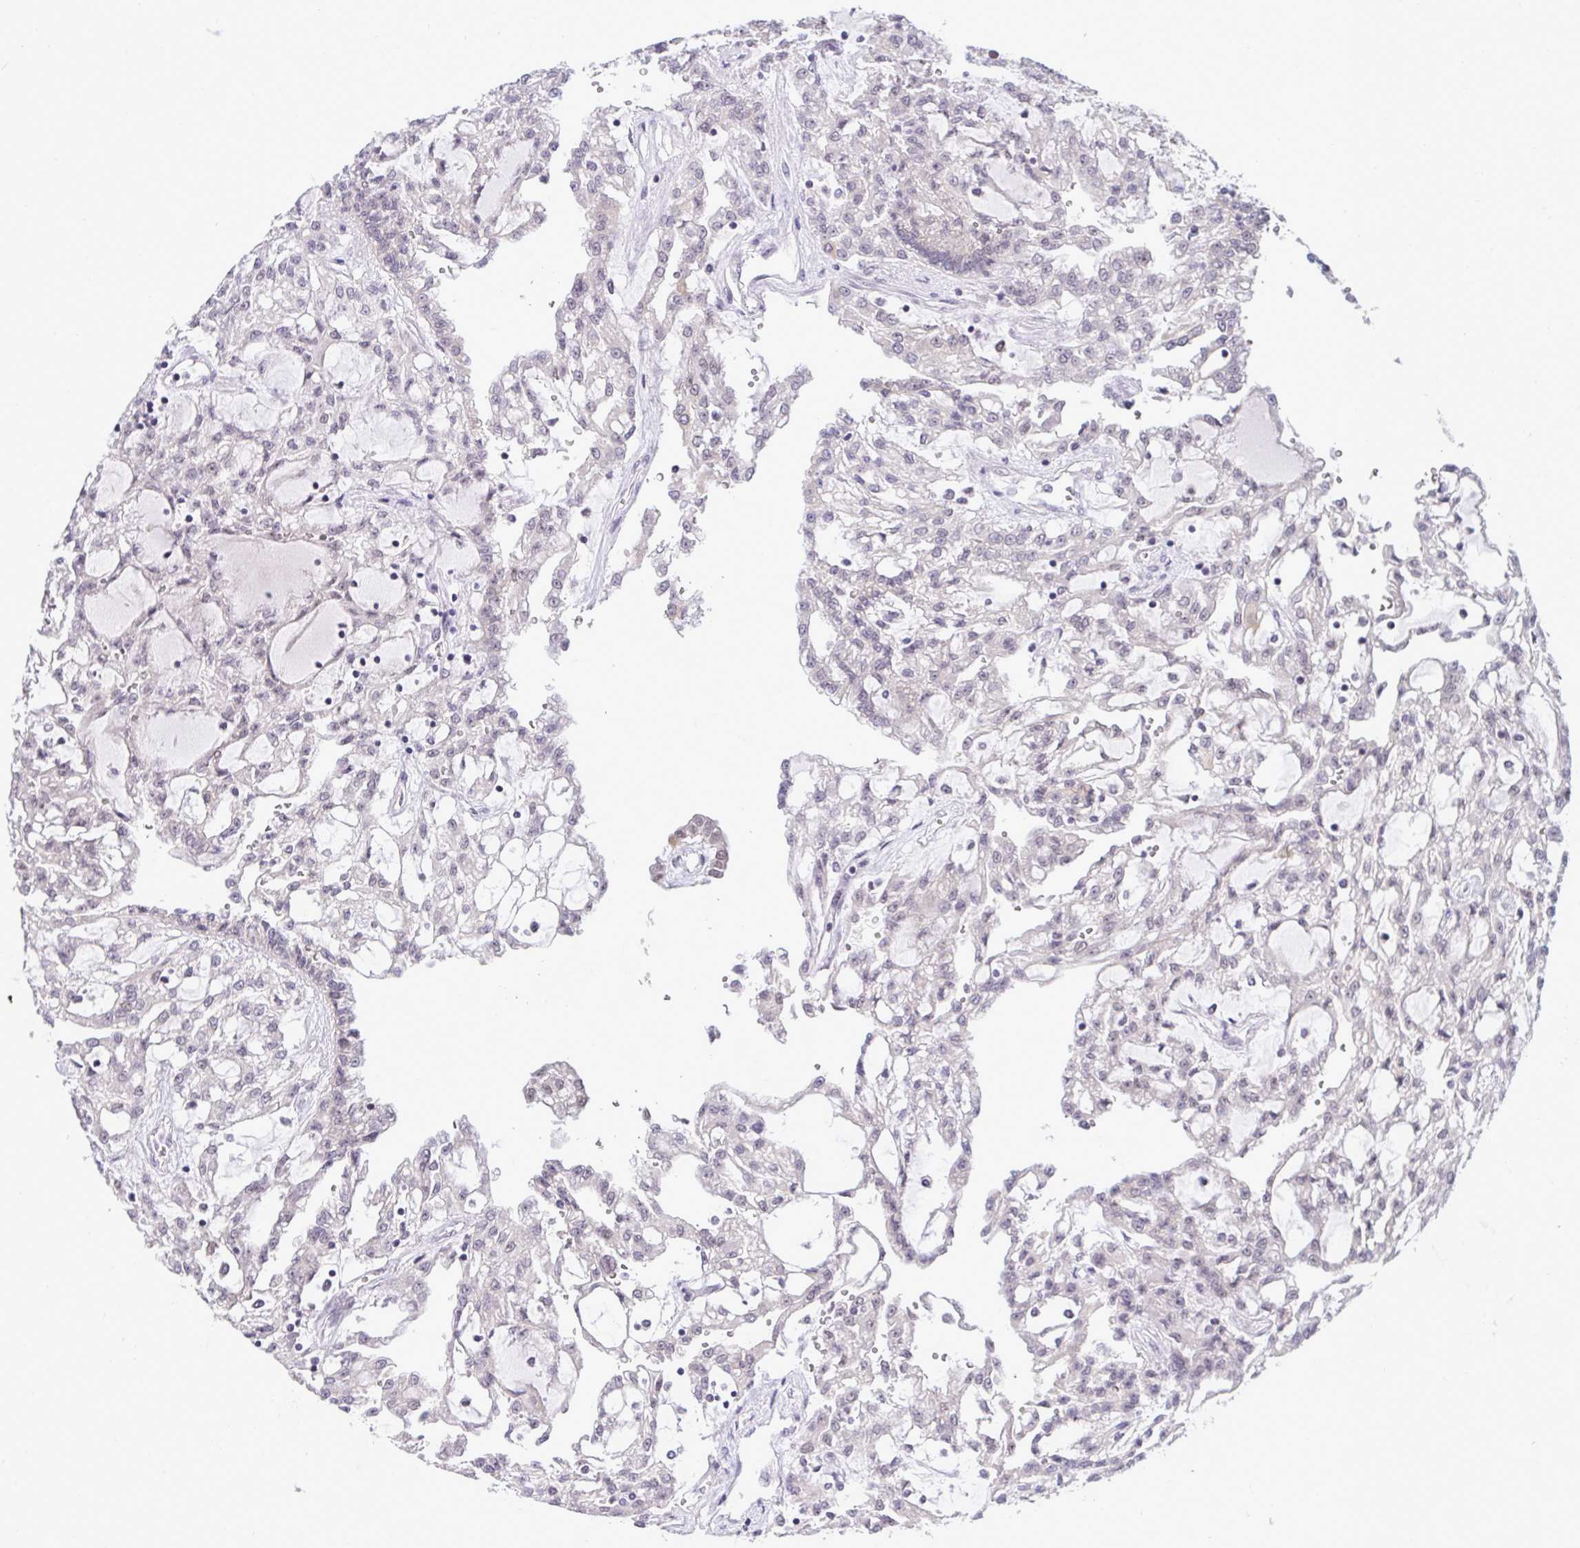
{"staining": {"intensity": "negative", "quantity": "none", "location": "none"}, "tissue": "renal cancer", "cell_type": "Tumor cells", "image_type": "cancer", "snomed": [{"axis": "morphology", "description": "Adenocarcinoma, NOS"}, {"axis": "topography", "description": "Kidney"}], "caption": "The micrograph demonstrates no significant staining in tumor cells of renal adenocarcinoma. Brightfield microscopy of IHC stained with DAB (3,3'-diaminobenzidine) (brown) and hematoxylin (blue), captured at high magnification.", "gene": "RFC4", "patient": {"sex": "male", "age": 63}}